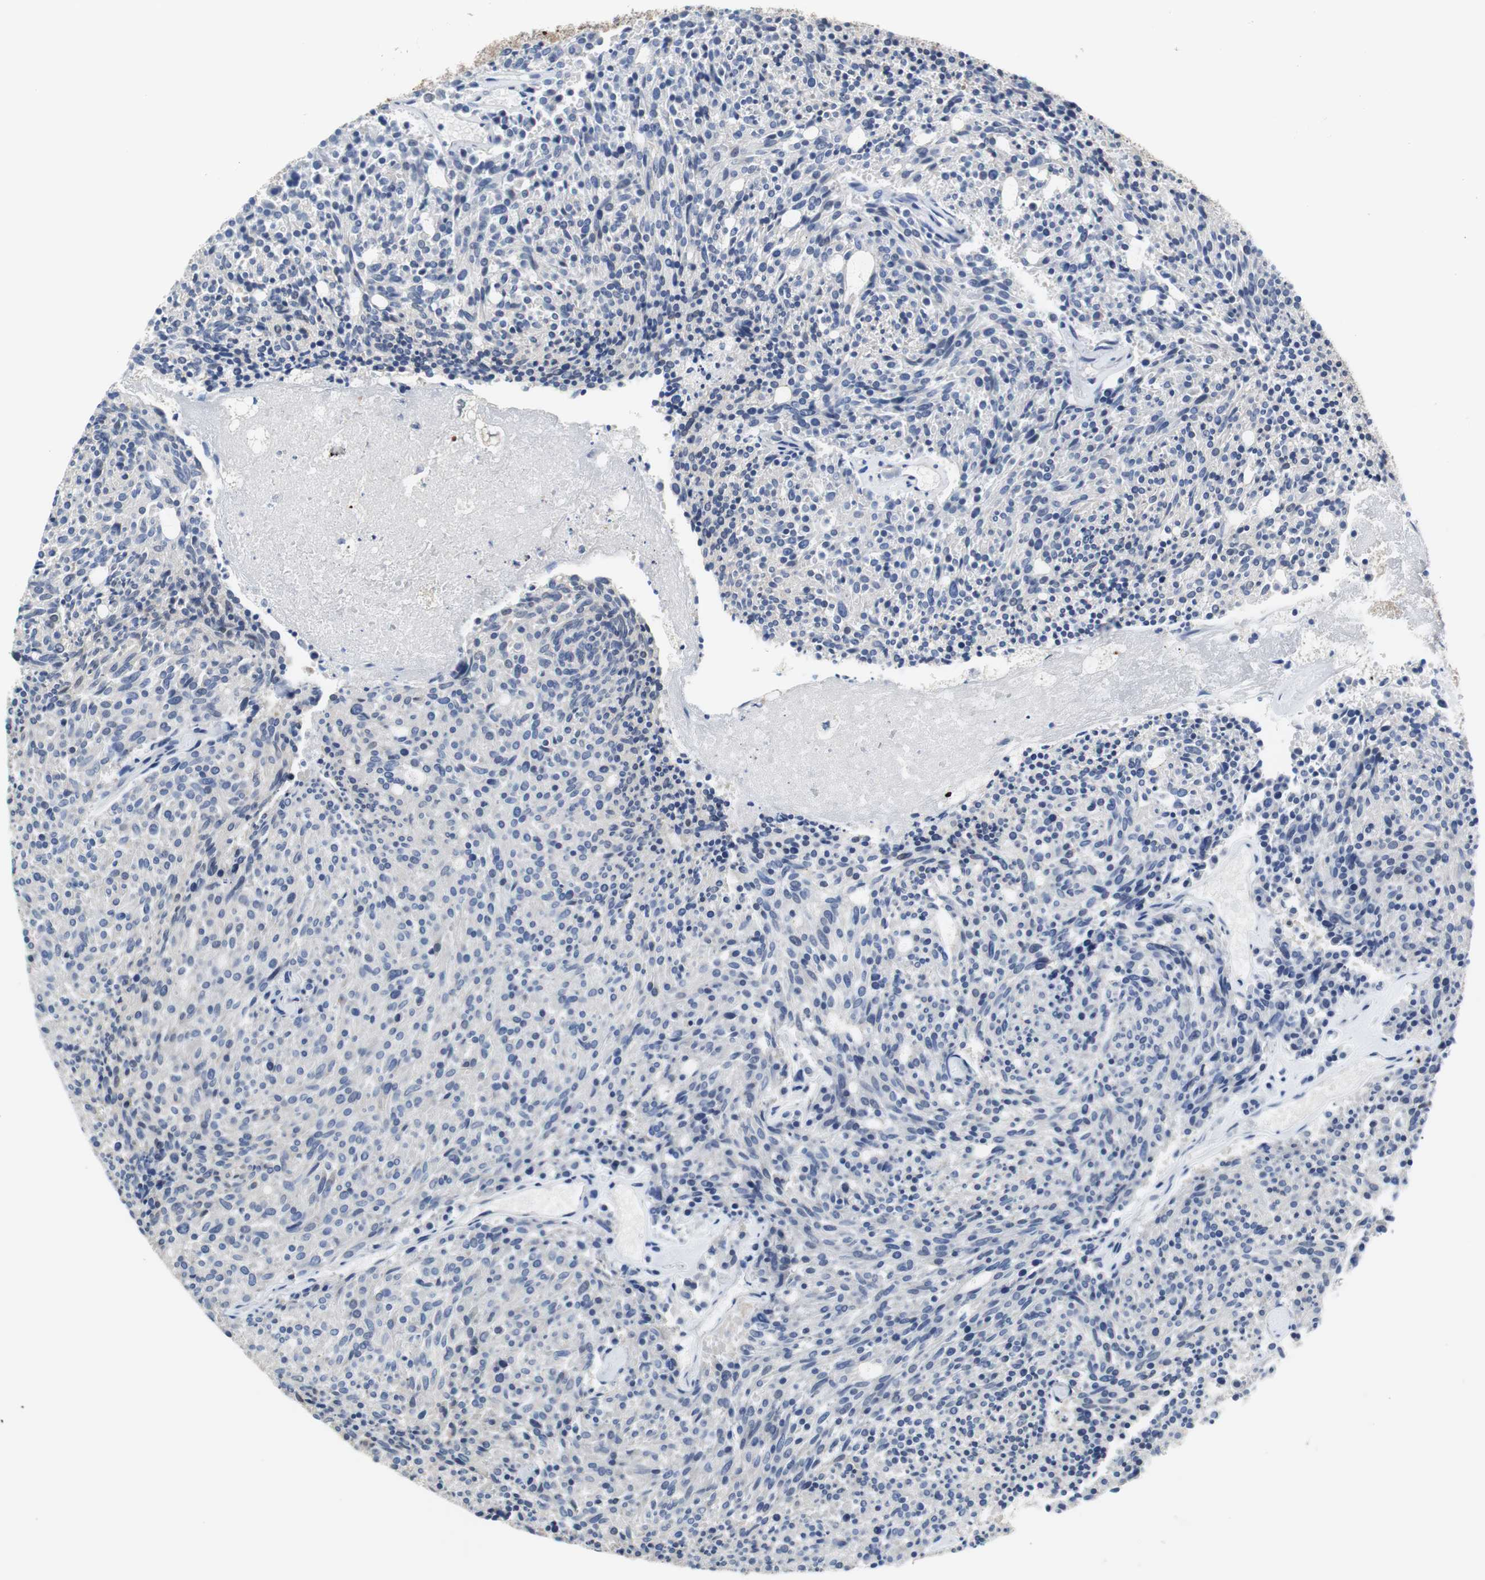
{"staining": {"intensity": "negative", "quantity": "none", "location": "none"}, "tissue": "carcinoid", "cell_type": "Tumor cells", "image_type": "cancer", "snomed": [{"axis": "morphology", "description": "Carcinoid, malignant, NOS"}, {"axis": "topography", "description": "Pancreas"}], "caption": "Histopathology image shows no protein expression in tumor cells of malignant carcinoid tissue.", "gene": "PCK1", "patient": {"sex": "female", "age": 54}}